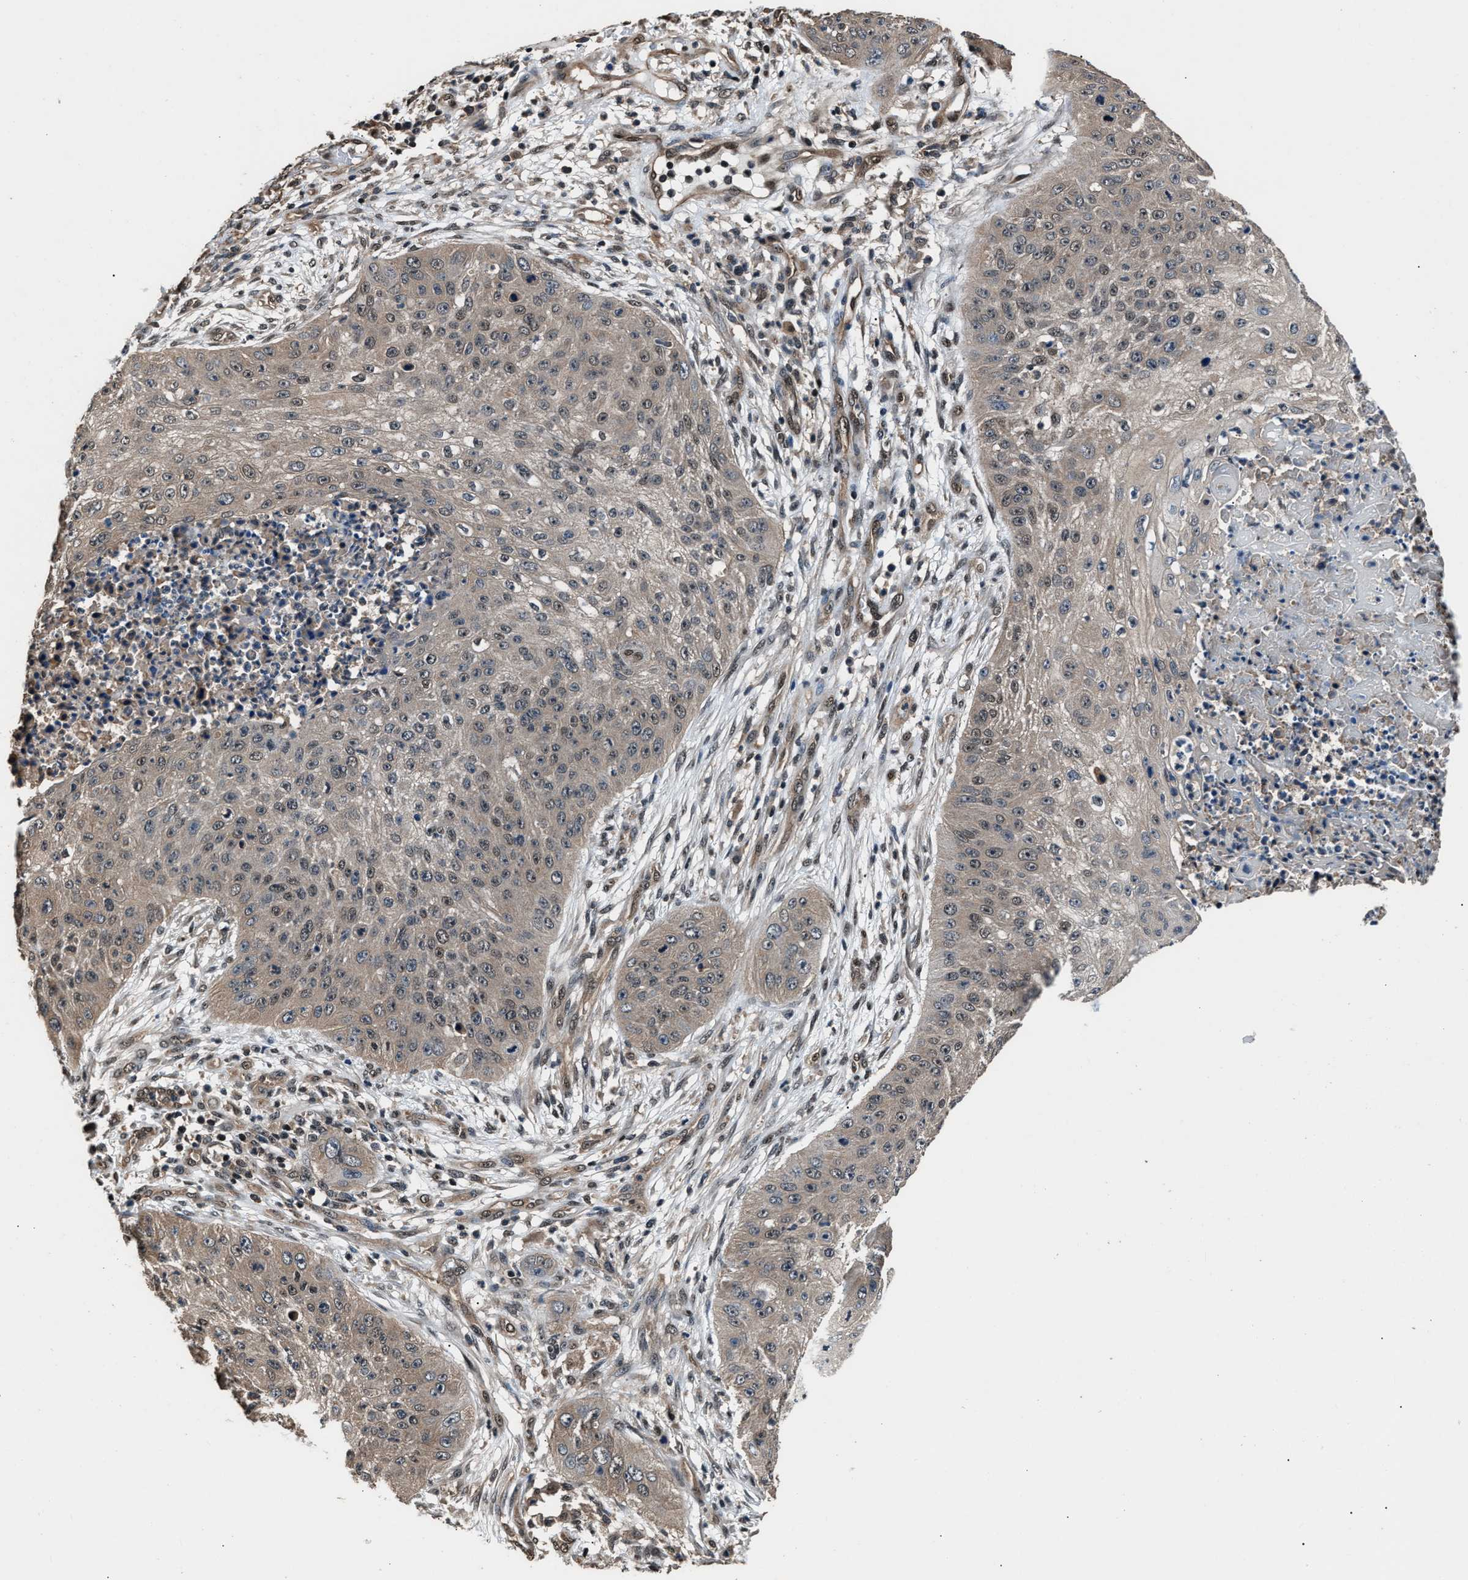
{"staining": {"intensity": "weak", "quantity": ">75%", "location": "cytoplasmic/membranous"}, "tissue": "skin cancer", "cell_type": "Tumor cells", "image_type": "cancer", "snomed": [{"axis": "morphology", "description": "Squamous cell carcinoma, NOS"}, {"axis": "topography", "description": "Skin"}], "caption": "Immunohistochemistry (IHC) (DAB (3,3'-diaminobenzidine)) staining of human skin squamous cell carcinoma exhibits weak cytoplasmic/membranous protein positivity in about >75% of tumor cells.", "gene": "DFFA", "patient": {"sex": "female", "age": 80}}